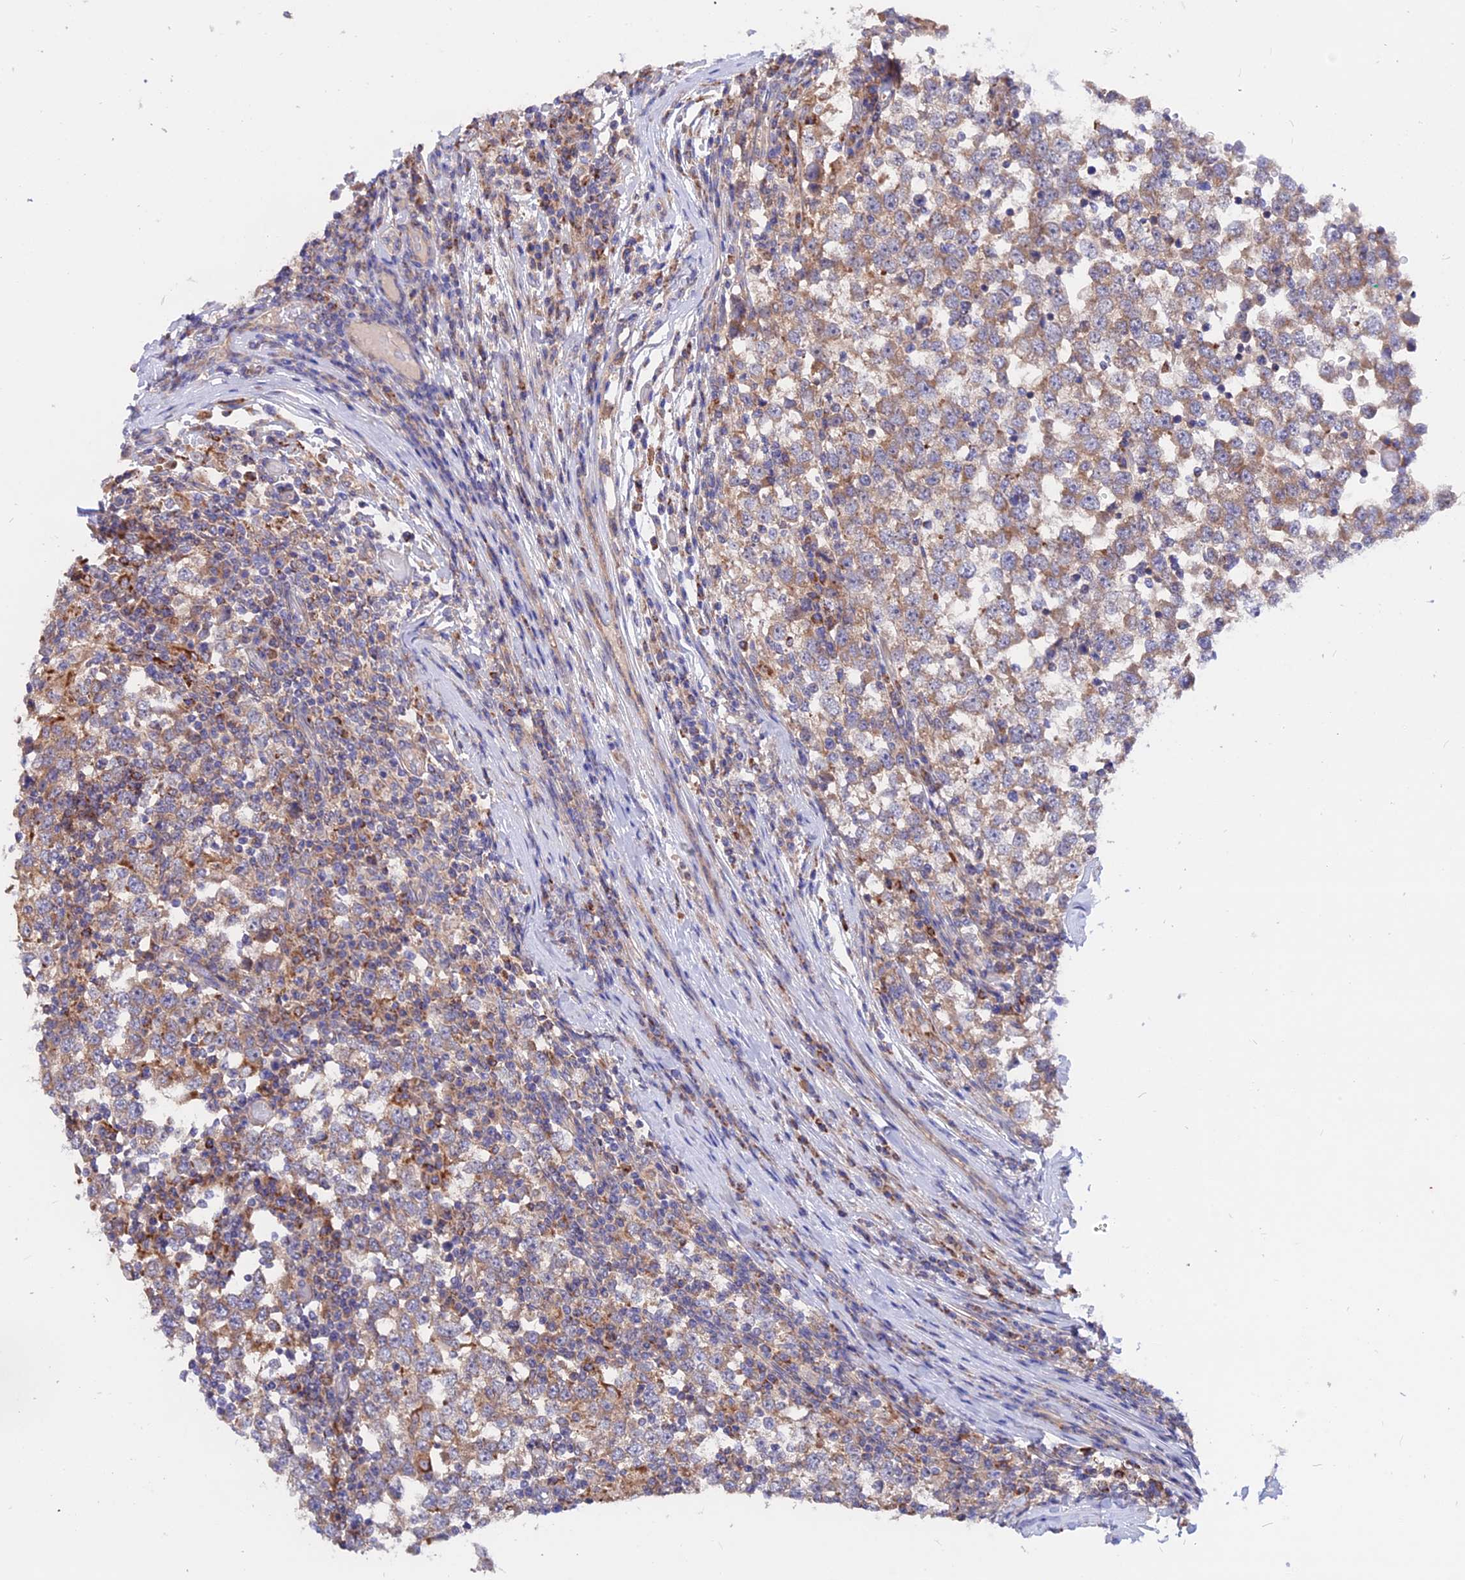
{"staining": {"intensity": "weak", "quantity": "25%-75%", "location": "cytoplasmic/membranous"}, "tissue": "testis cancer", "cell_type": "Tumor cells", "image_type": "cancer", "snomed": [{"axis": "morphology", "description": "Seminoma, NOS"}, {"axis": "topography", "description": "Testis"}], "caption": "Immunohistochemical staining of human testis cancer (seminoma) shows low levels of weak cytoplasmic/membranous protein staining in about 25%-75% of tumor cells. The staining is performed using DAB (3,3'-diaminobenzidine) brown chromogen to label protein expression. The nuclei are counter-stained blue using hematoxylin.", "gene": "HYCC1", "patient": {"sex": "male", "age": 65}}